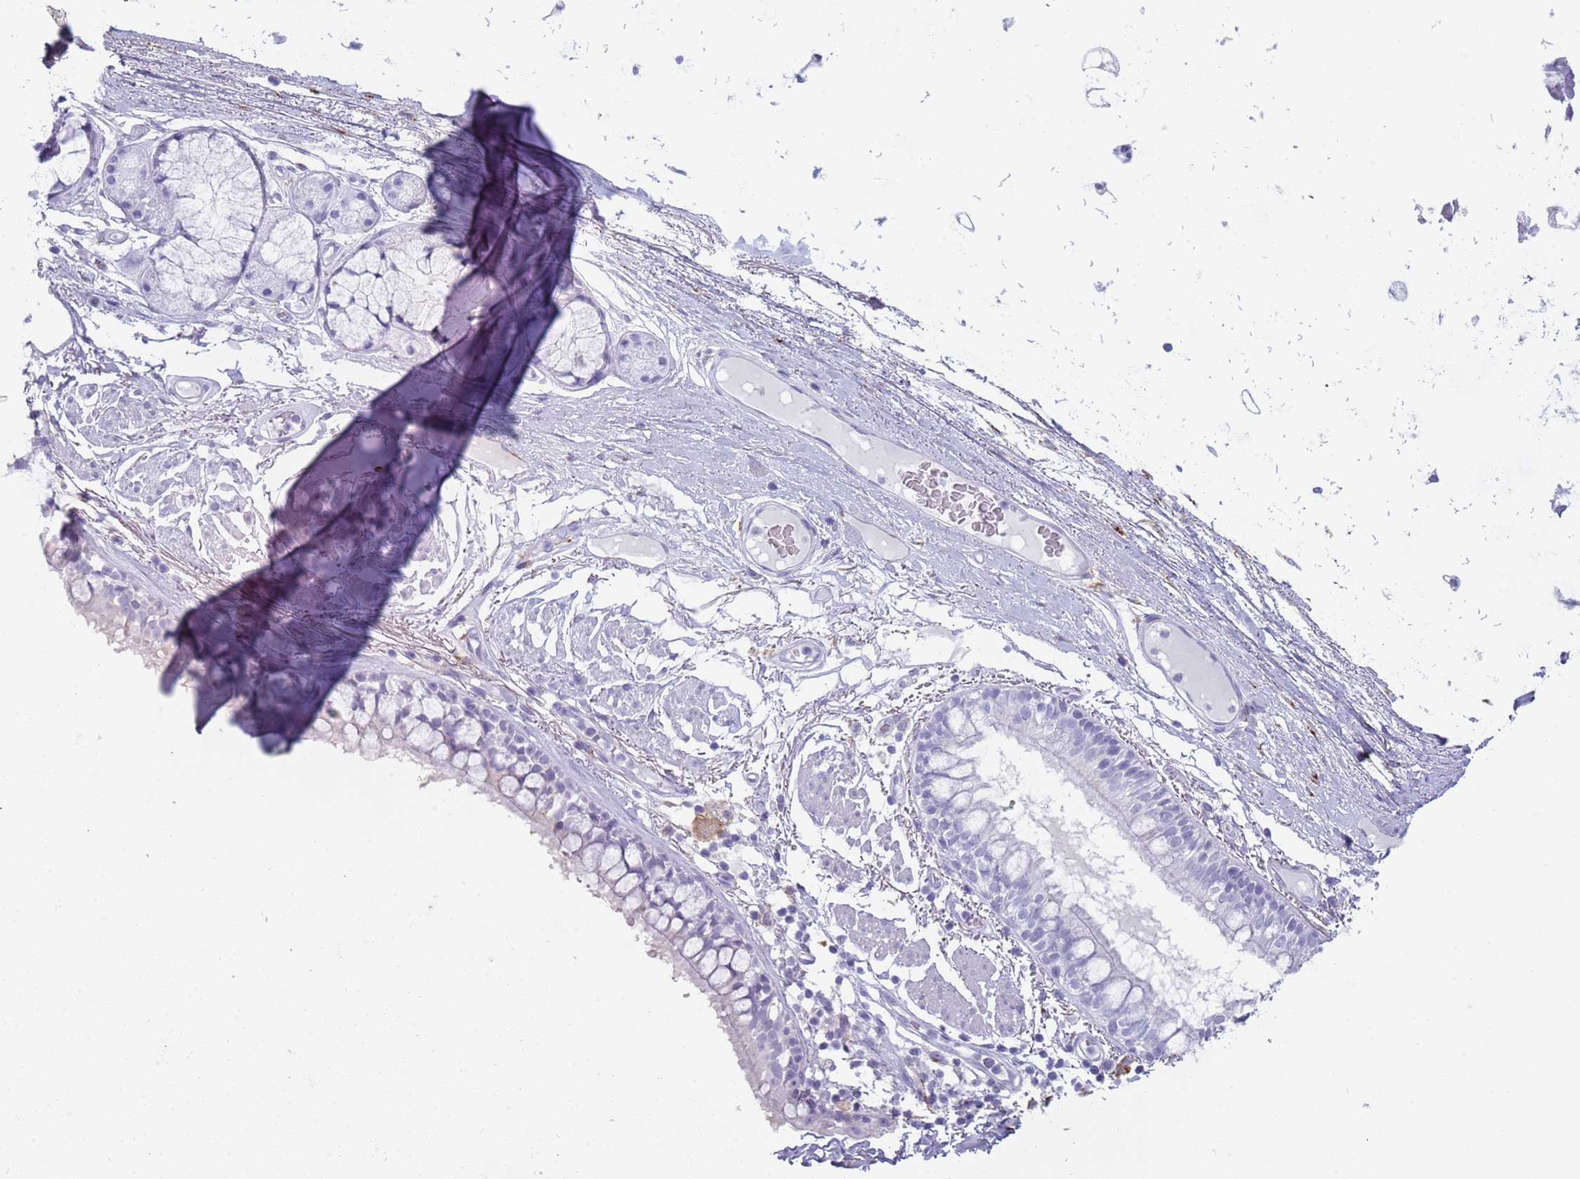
{"staining": {"intensity": "negative", "quantity": "none", "location": "none"}, "tissue": "bronchus", "cell_type": "Respiratory epithelial cells", "image_type": "normal", "snomed": [{"axis": "morphology", "description": "Normal tissue, NOS"}, {"axis": "topography", "description": "Bronchus"}], "caption": "High power microscopy histopathology image of an immunohistochemistry (IHC) micrograph of benign bronchus, revealing no significant expression in respiratory epithelial cells.", "gene": "COLEC12", "patient": {"sex": "male", "age": 70}}